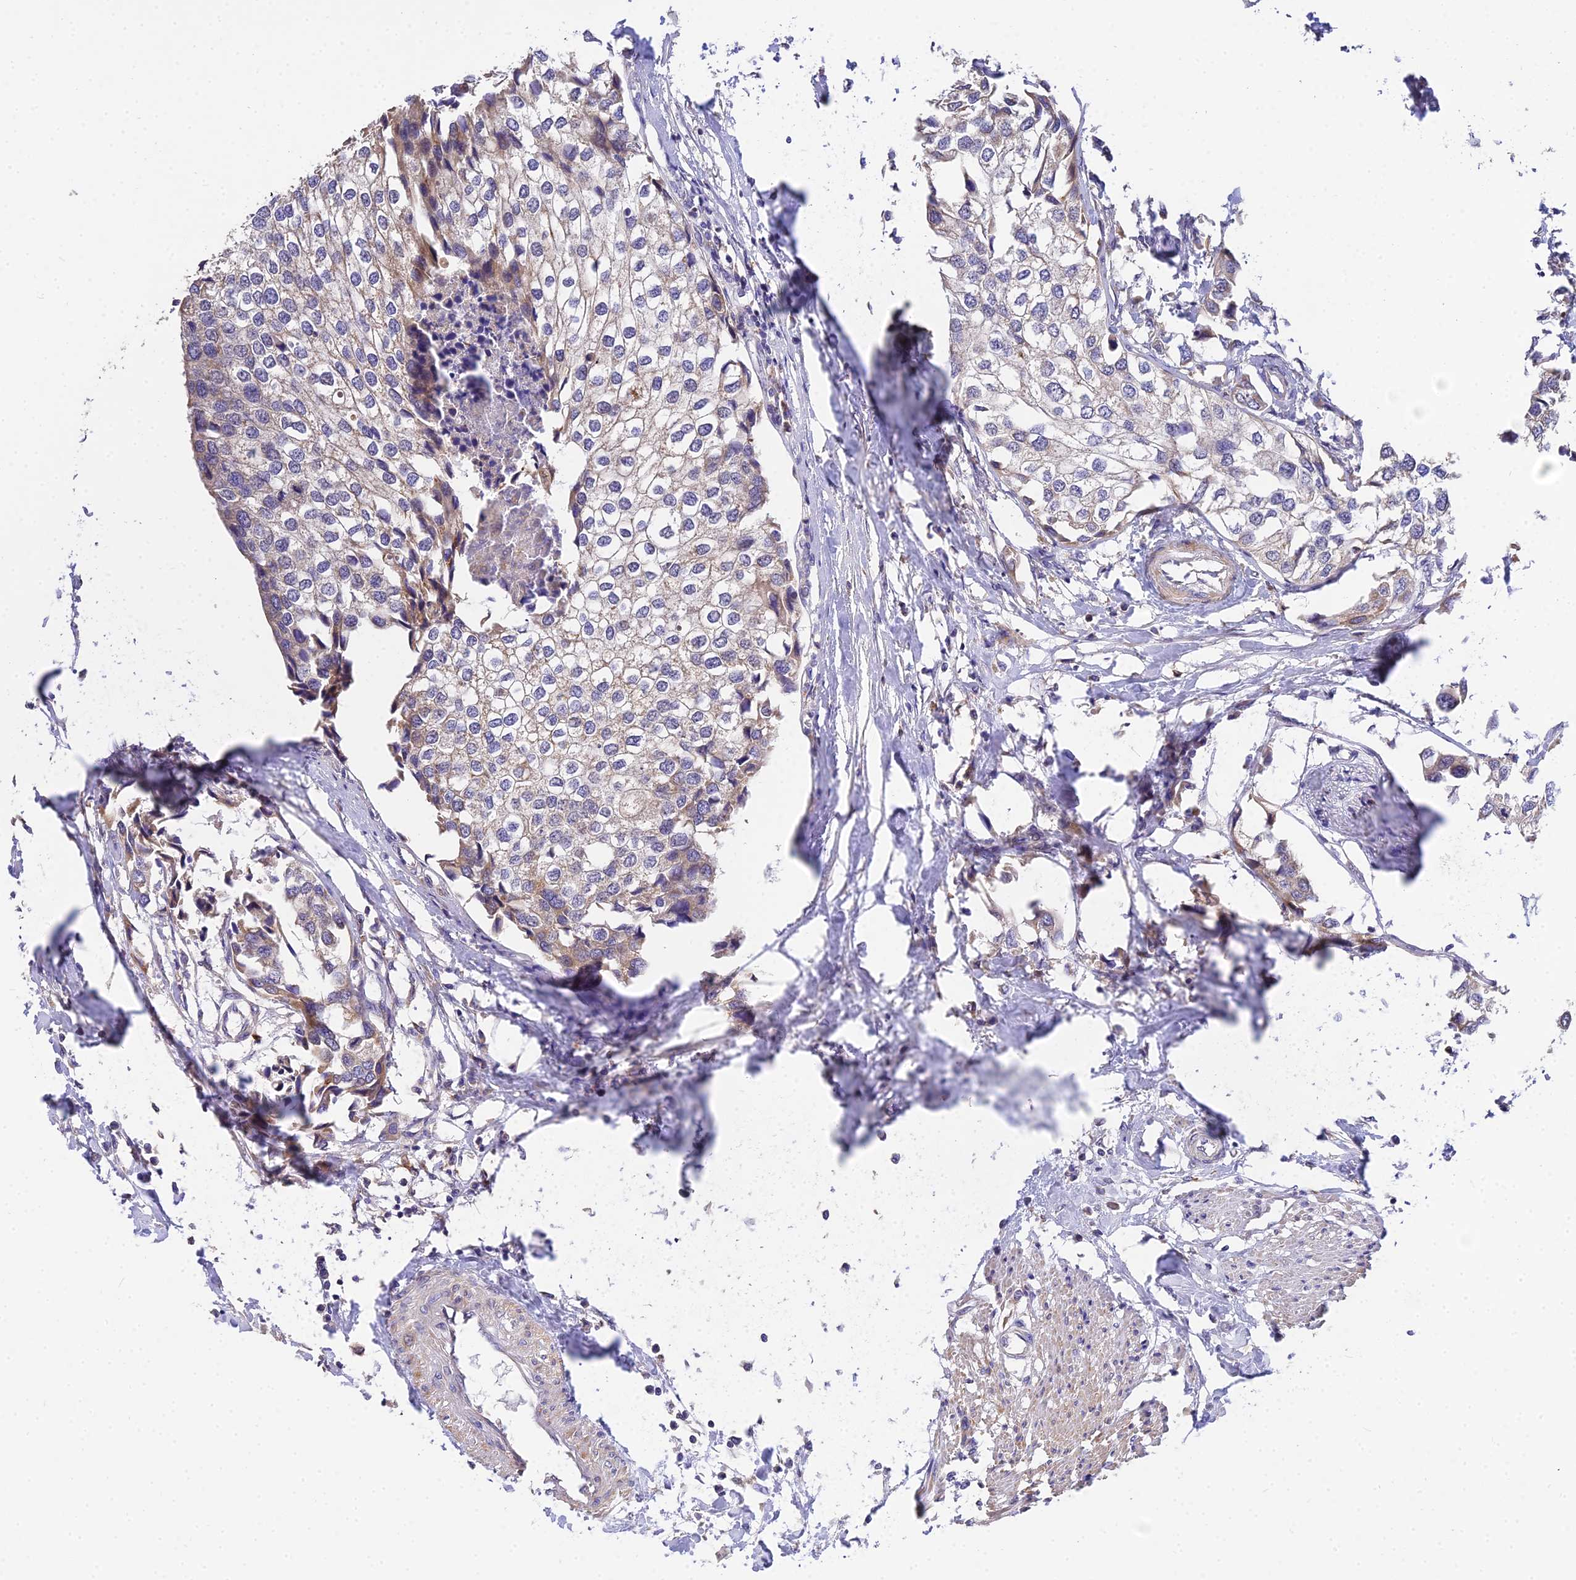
{"staining": {"intensity": "weak", "quantity": "<25%", "location": "cytoplasmic/membranous"}, "tissue": "urothelial cancer", "cell_type": "Tumor cells", "image_type": "cancer", "snomed": [{"axis": "morphology", "description": "Urothelial carcinoma, High grade"}, {"axis": "topography", "description": "Urinary bladder"}], "caption": "This is a micrograph of IHC staining of urothelial cancer, which shows no staining in tumor cells.", "gene": "ARL8B", "patient": {"sex": "male", "age": 64}}